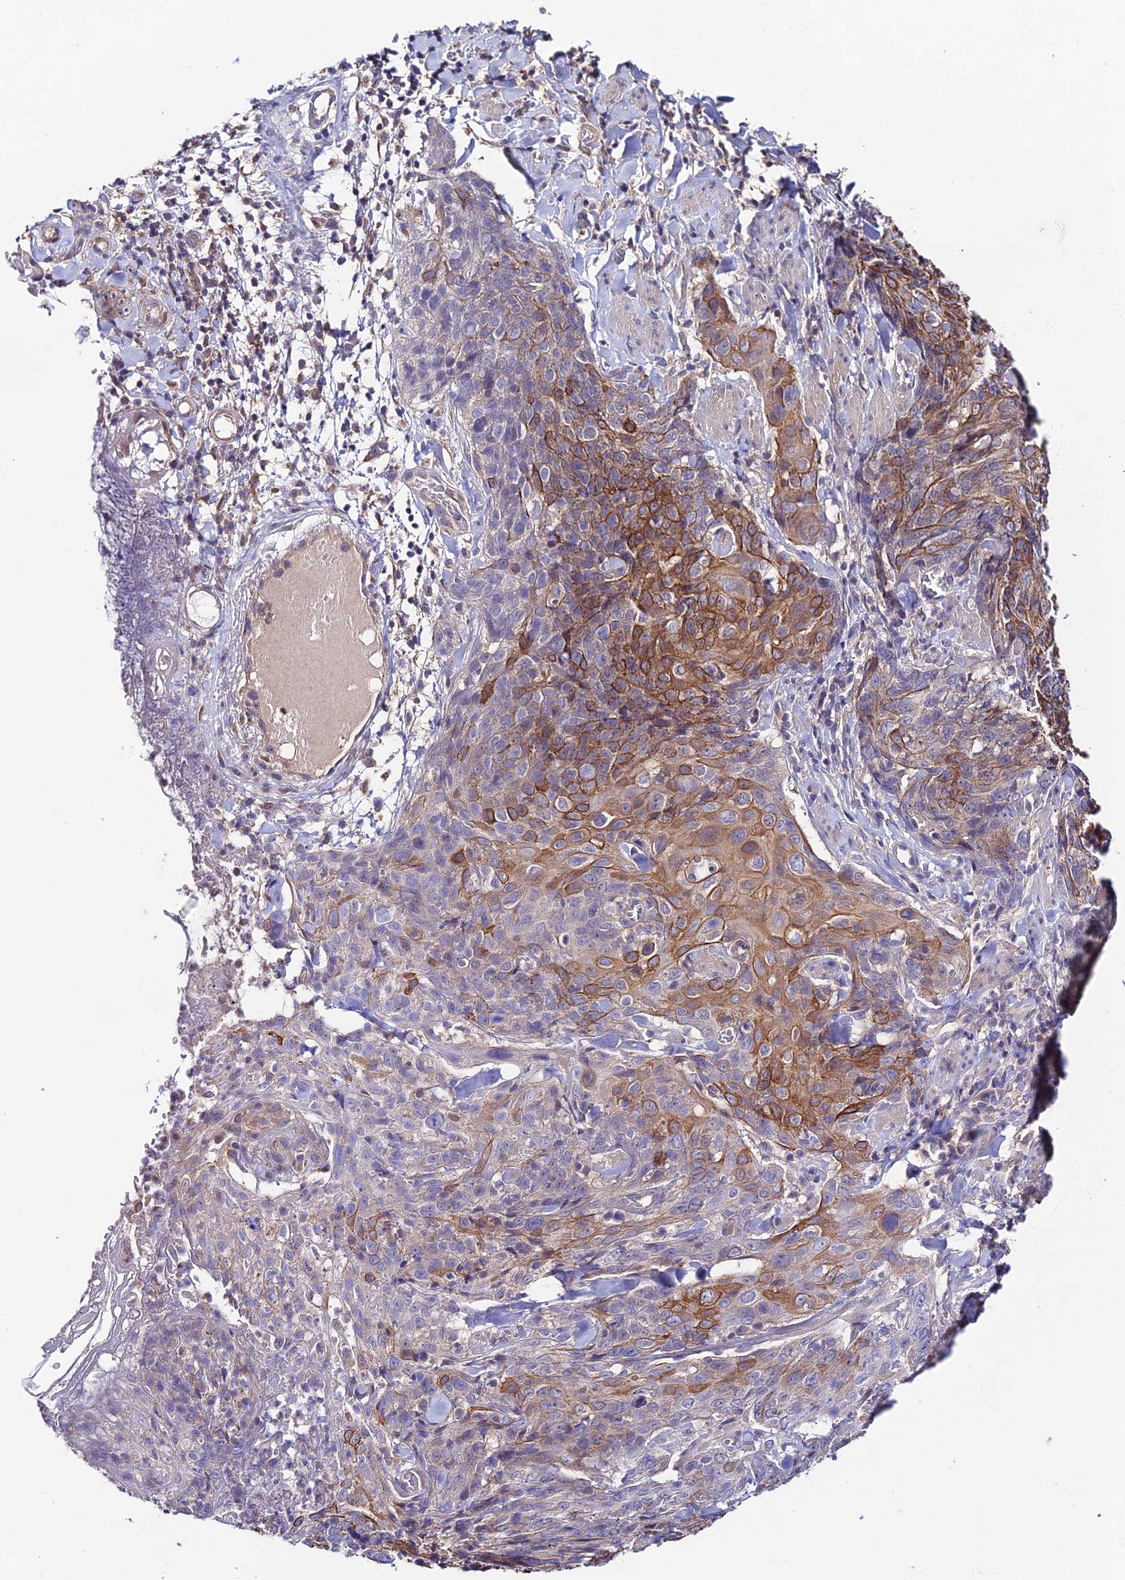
{"staining": {"intensity": "moderate", "quantity": ">75%", "location": "cytoplasmic/membranous"}, "tissue": "skin cancer", "cell_type": "Tumor cells", "image_type": "cancer", "snomed": [{"axis": "morphology", "description": "Squamous cell carcinoma, NOS"}, {"axis": "topography", "description": "Skin"}, {"axis": "topography", "description": "Vulva"}], "caption": "Protein analysis of skin squamous cell carcinoma tissue reveals moderate cytoplasmic/membranous staining in approximately >75% of tumor cells. (DAB = brown stain, brightfield microscopy at high magnification).", "gene": "BRME1", "patient": {"sex": "female", "age": 85}}